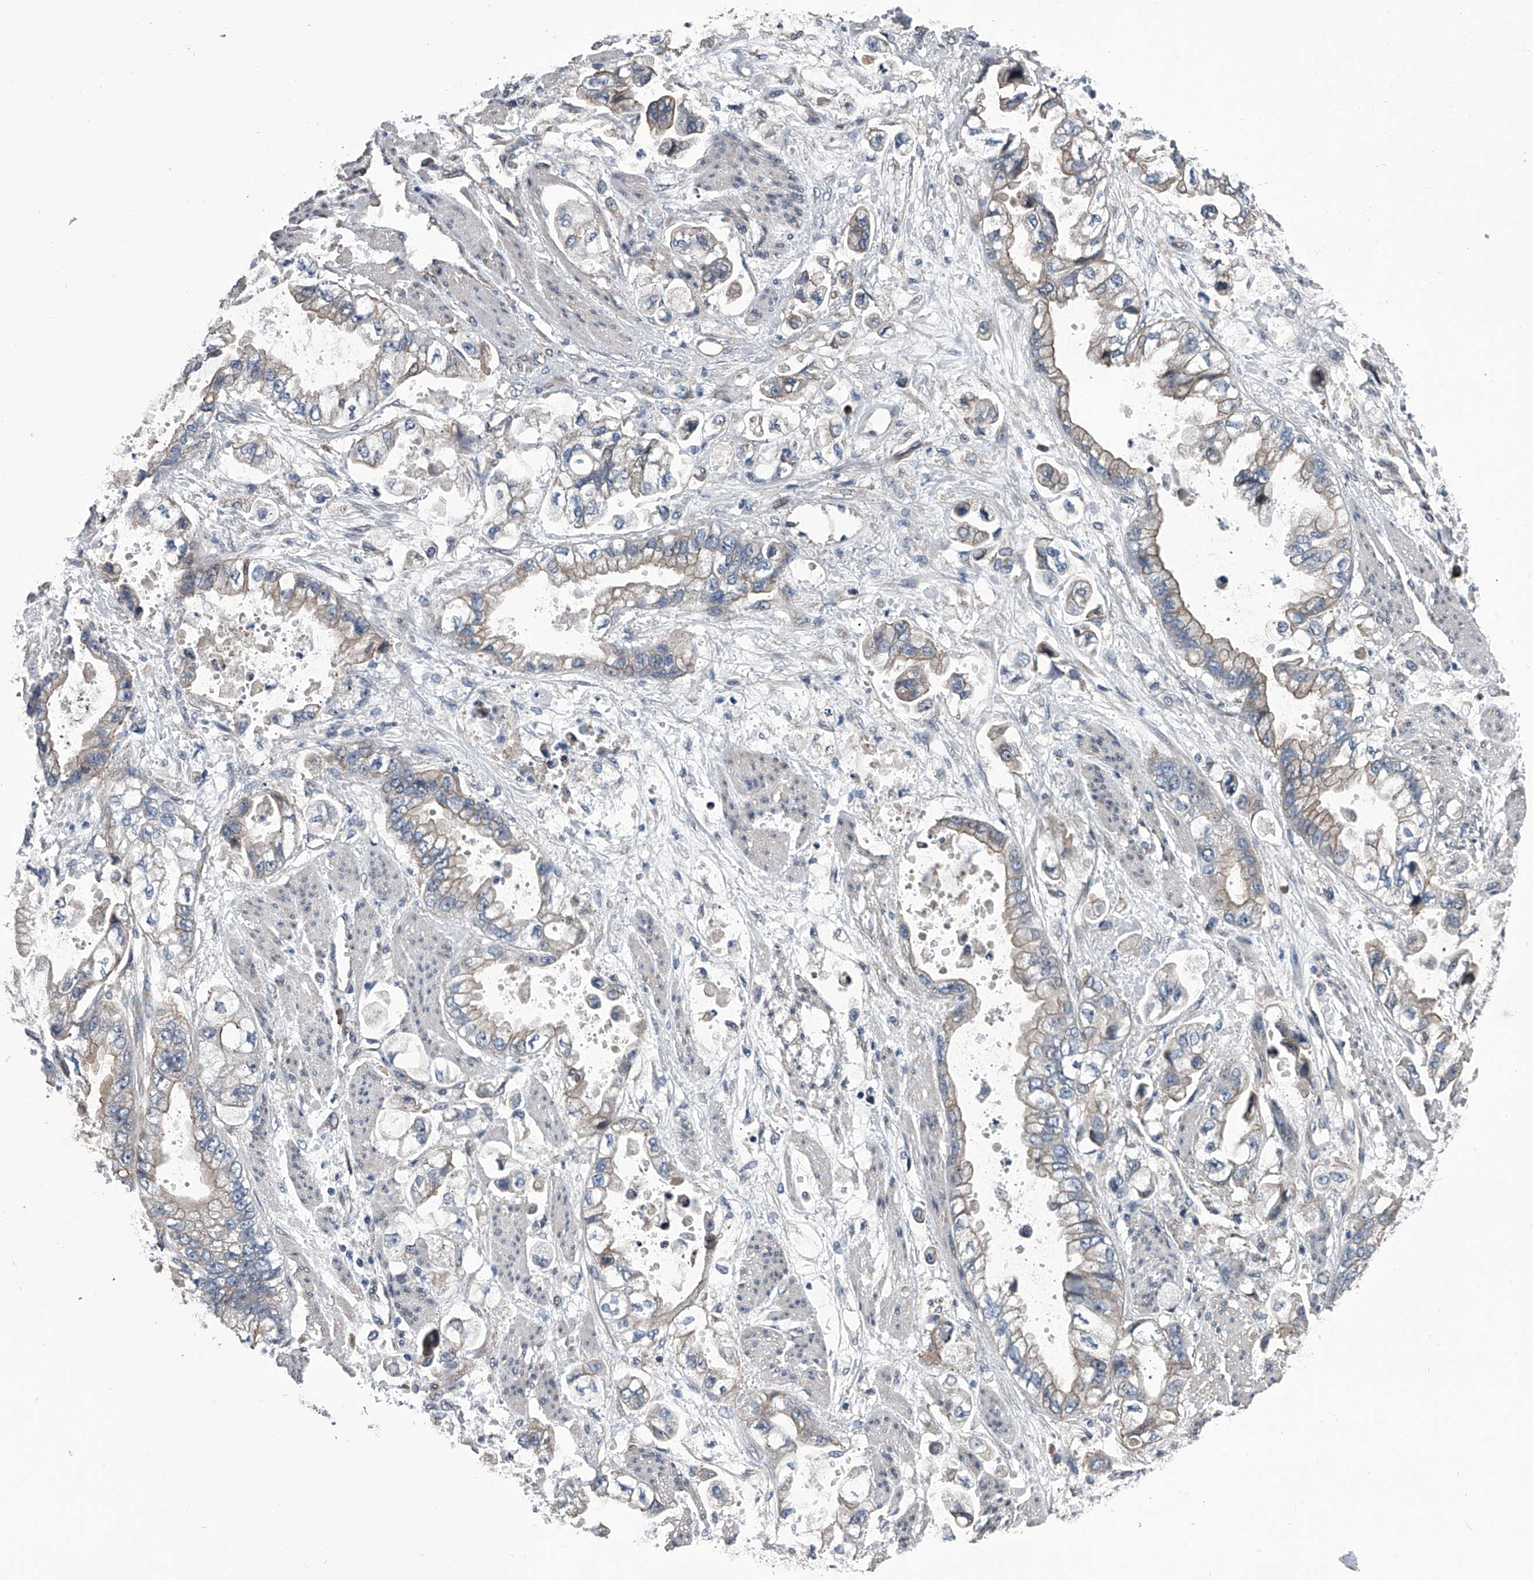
{"staining": {"intensity": "weak", "quantity": "25%-75%", "location": "cytoplasmic/membranous"}, "tissue": "stomach cancer", "cell_type": "Tumor cells", "image_type": "cancer", "snomed": [{"axis": "morphology", "description": "Adenocarcinoma, NOS"}, {"axis": "topography", "description": "Stomach"}], "caption": "A photomicrograph of human stomach cancer stained for a protein shows weak cytoplasmic/membranous brown staining in tumor cells. The staining was performed using DAB, with brown indicating positive protein expression. Nuclei are stained blue with hematoxylin.", "gene": "ABCG1", "patient": {"sex": "male", "age": 62}}